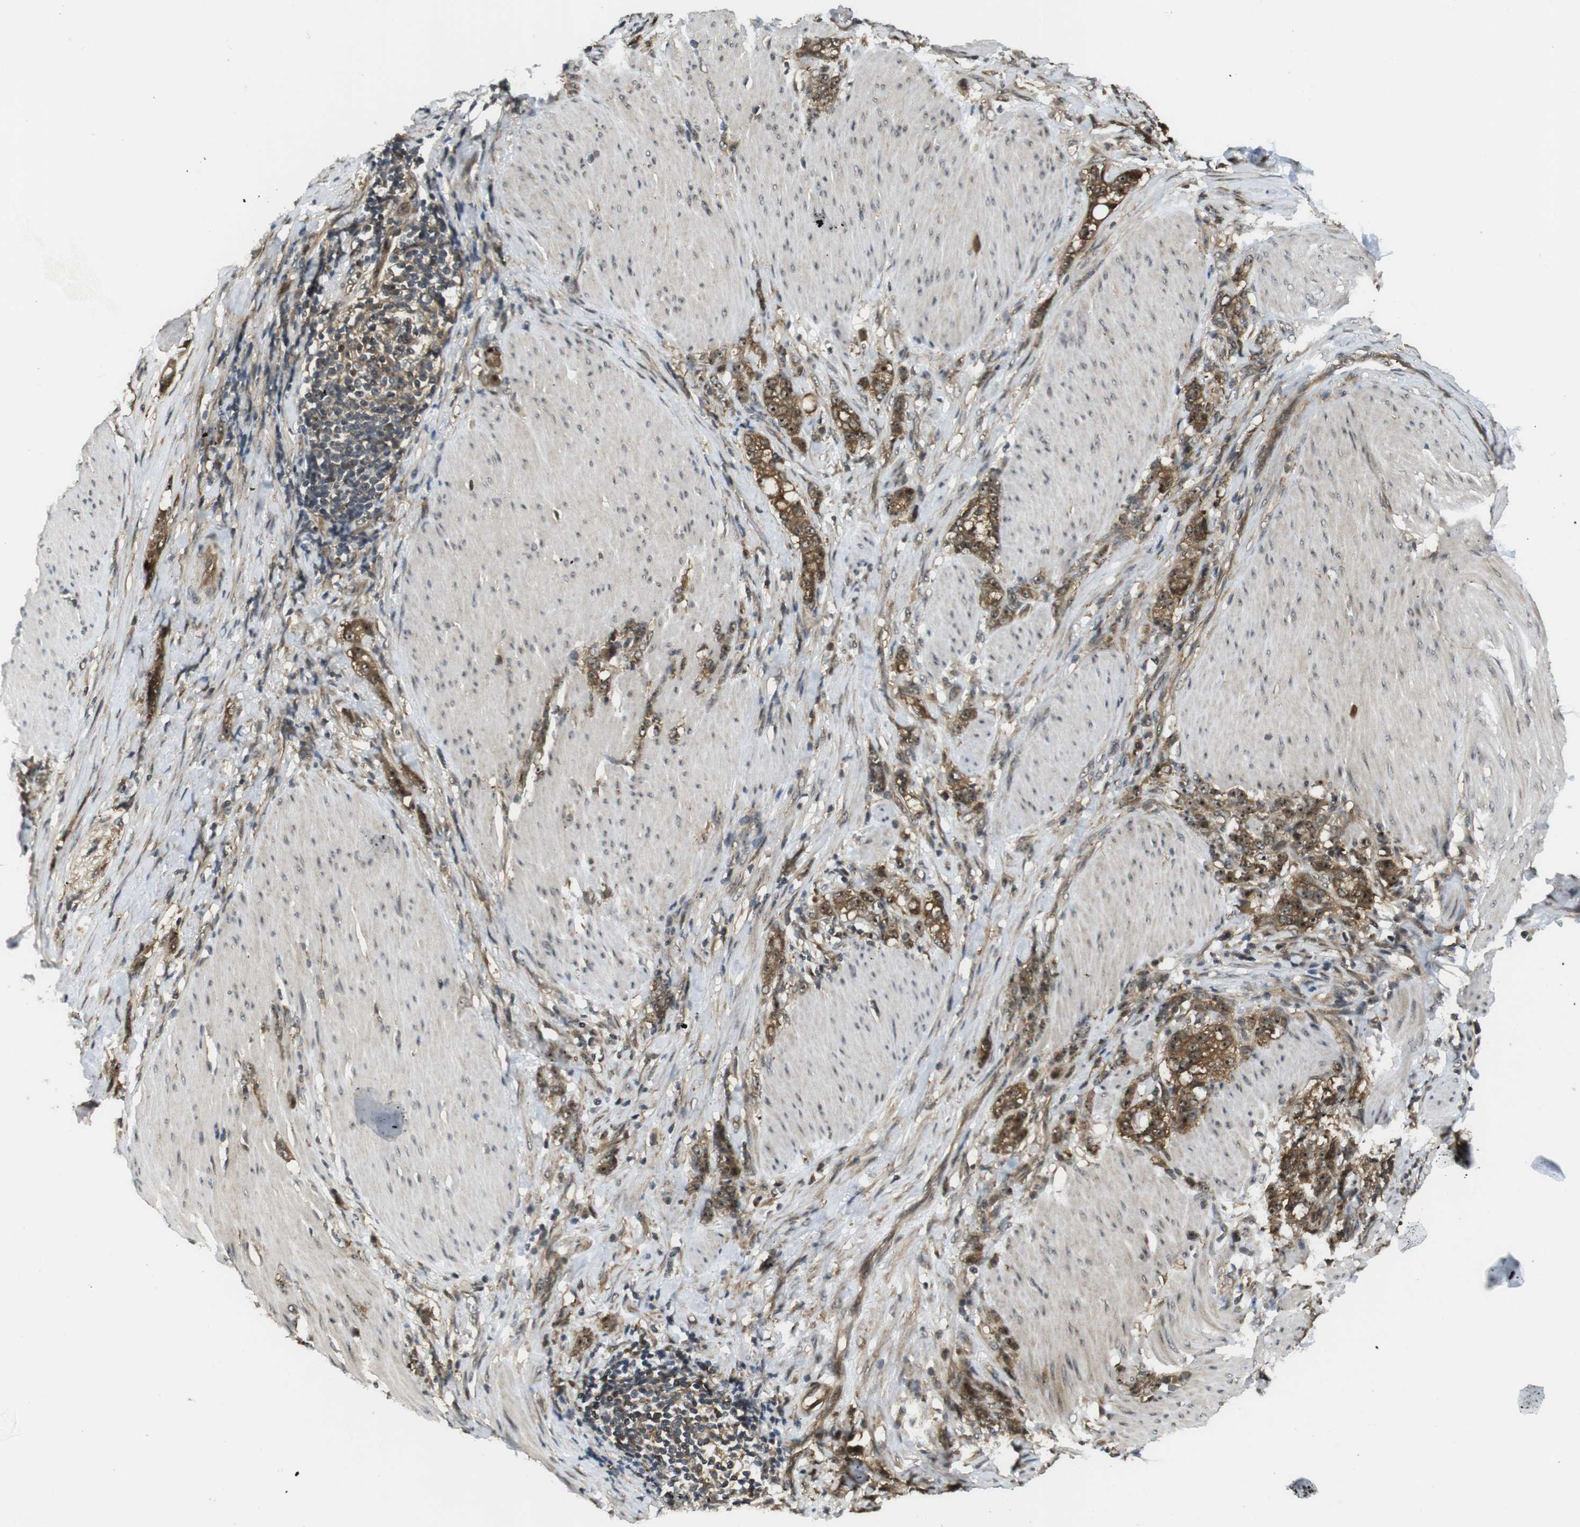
{"staining": {"intensity": "strong", "quantity": ">75%", "location": "cytoplasmic/membranous,nuclear"}, "tissue": "stomach cancer", "cell_type": "Tumor cells", "image_type": "cancer", "snomed": [{"axis": "morphology", "description": "Adenocarcinoma, NOS"}, {"axis": "topography", "description": "Stomach, lower"}], "caption": "Protein staining of adenocarcinoma (stomach) tissue demonstrates strong cytoplasmic/membranous and nuclear positivity in approximately >75% of tumor cells.", "gene": "CC2D1A", "patient": {"sex": "male", "age": 88}}